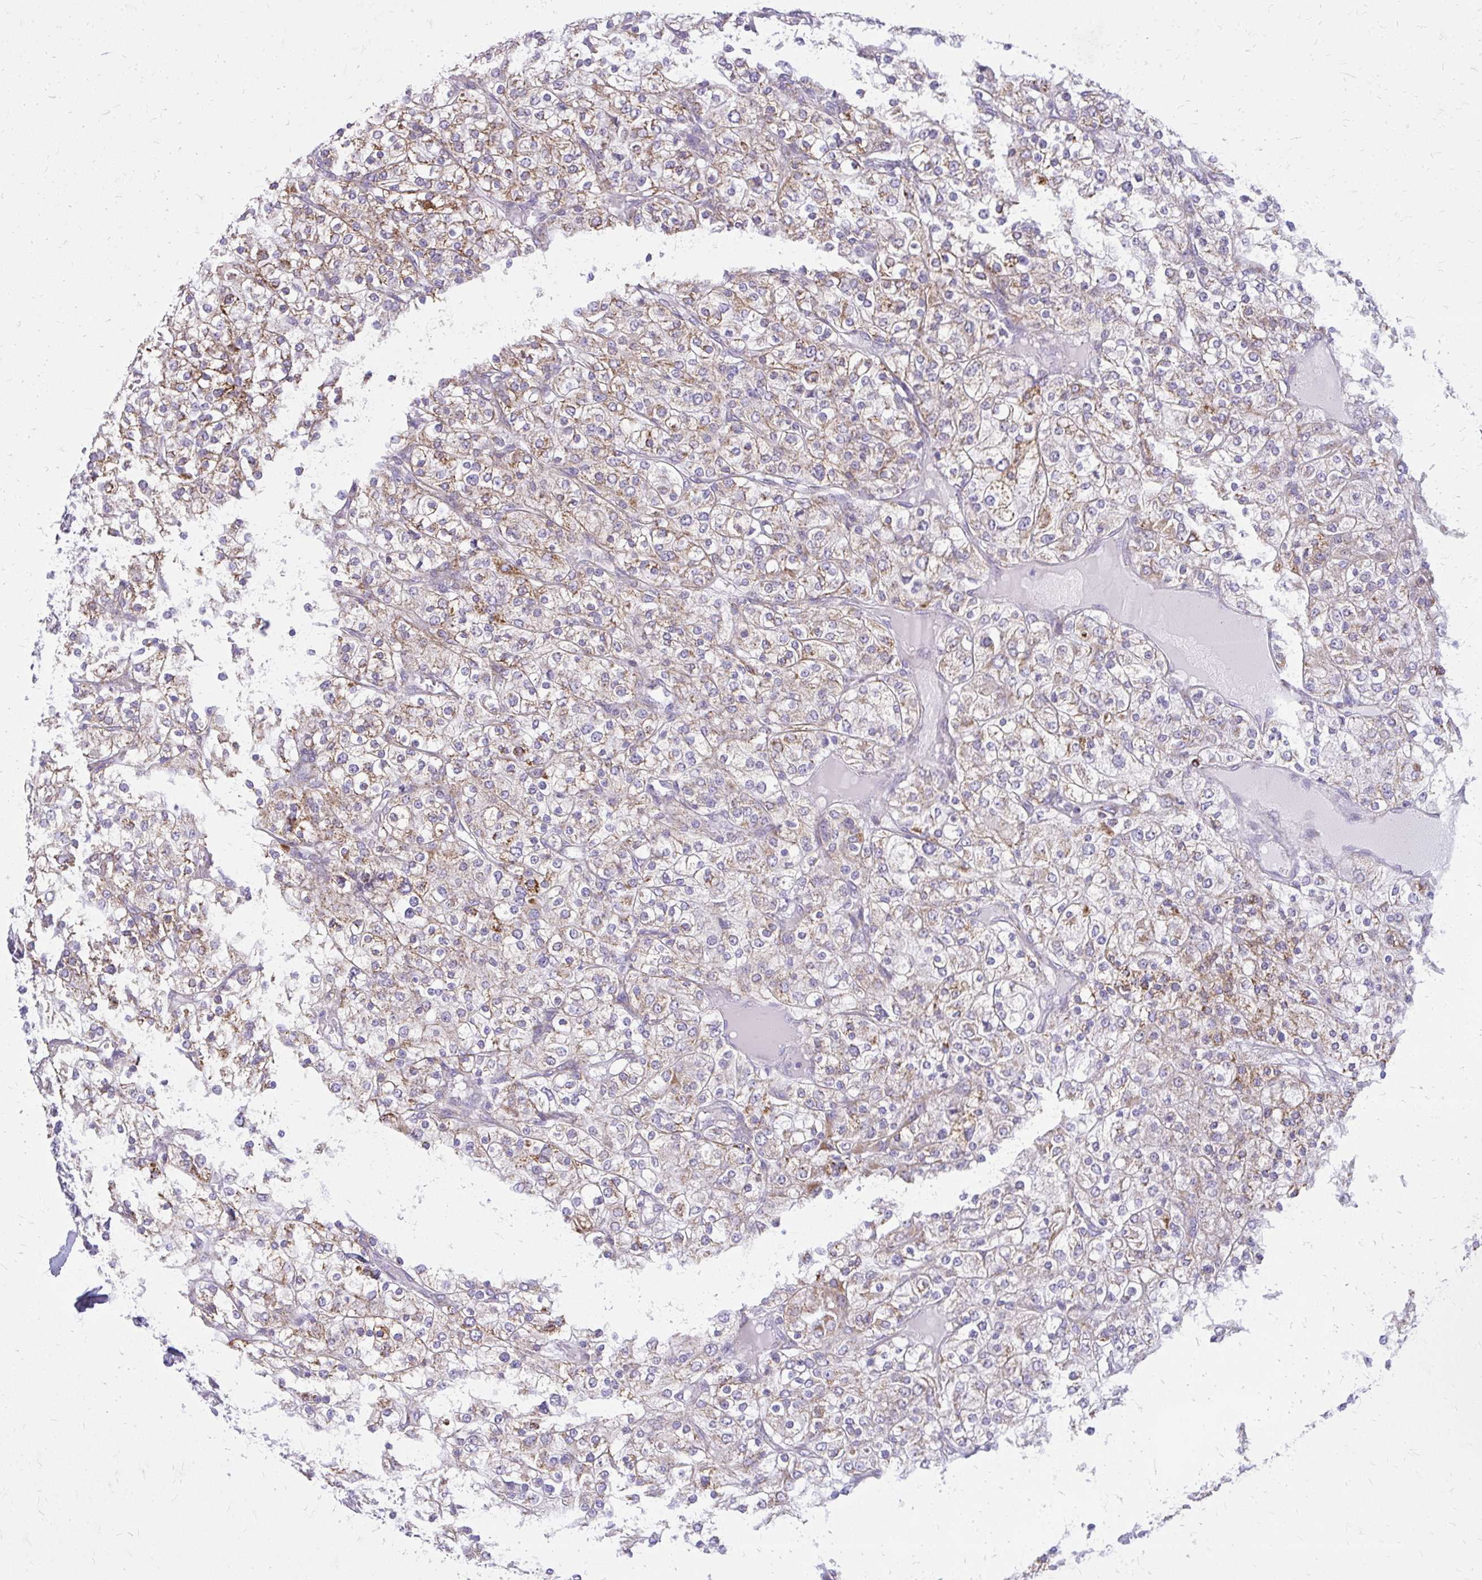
{"staining": {"intensity": "moderate", "quantity": "25%-75%", "location": "cytoplasmic/membranous"}, "tissue": "renal cancer", "cell_type": "Tumor cells", "image_type": "cancer", "snomed": [{"axis": "morphology", "description": "Adenocarcinoma, NOS"}, {"axis": "topography", "description": "Kidney"}], "caption": "Immunohistochemical staining of renal cancer (adenocarcinoma) demonstrates moderate cytoplasmic/membranous protein staining in about 25%-75% of tumor cells.", "gene": "IFIT1", "patient": {"sex": "male", "age": 80}}